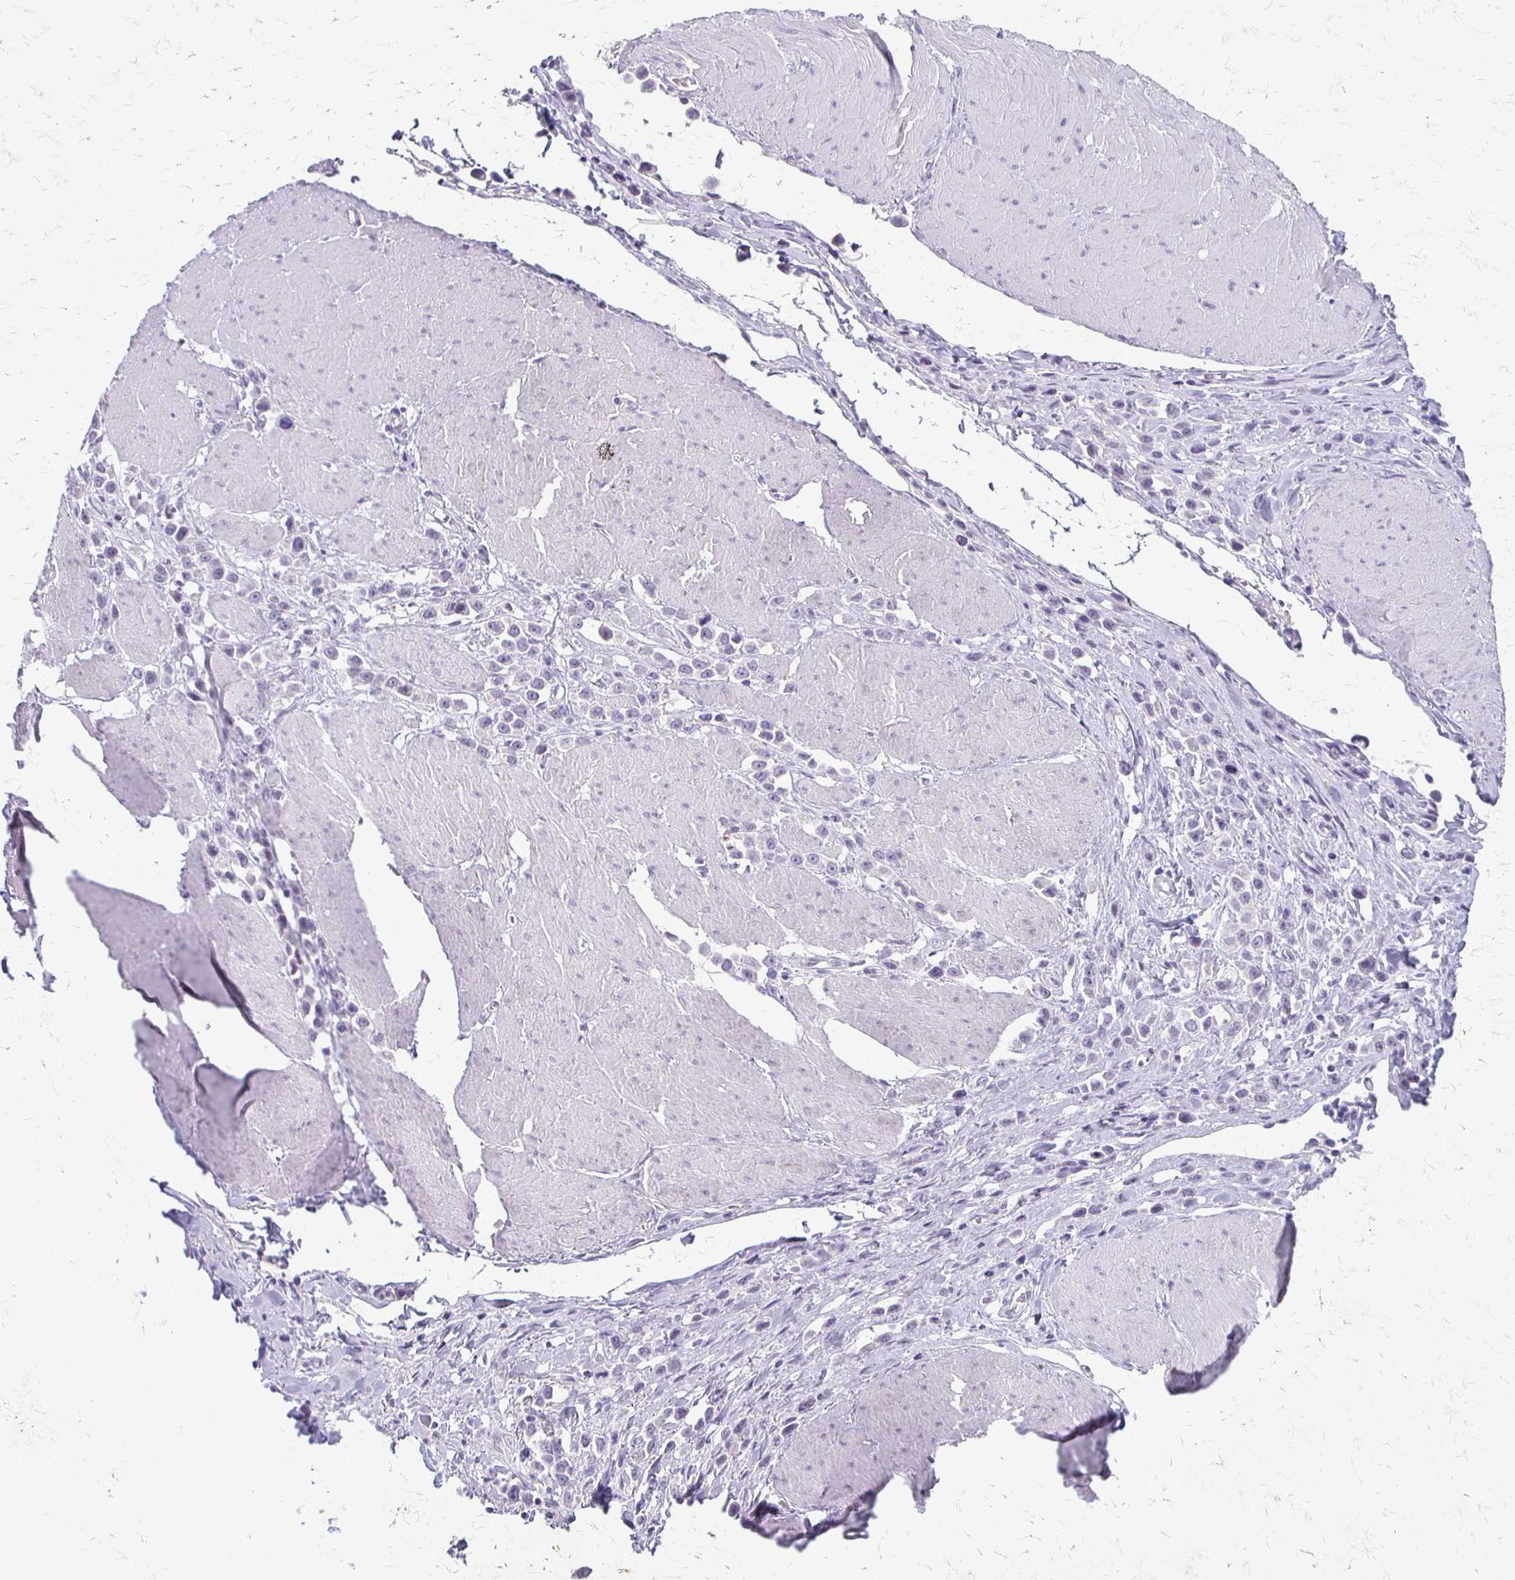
{"staining": {"intensity": "negative", "quantity": "none", "location": "none"}, "tissue": "stomach cancer", "cell_type": "Tumor cells", "image_type": "cancer", "snomed": [{"axis": "morphology", "description": "Adenocarcinoma, NOS"}, {"axis": "topography", "description": "Stomach"}], "caption": "Immunohistochemical staining of stomach adenocarcinoma reveals no significant positivity in tumor cells.", "gene": "ACP5", "patient": {"sex": "male", "age": 47}}